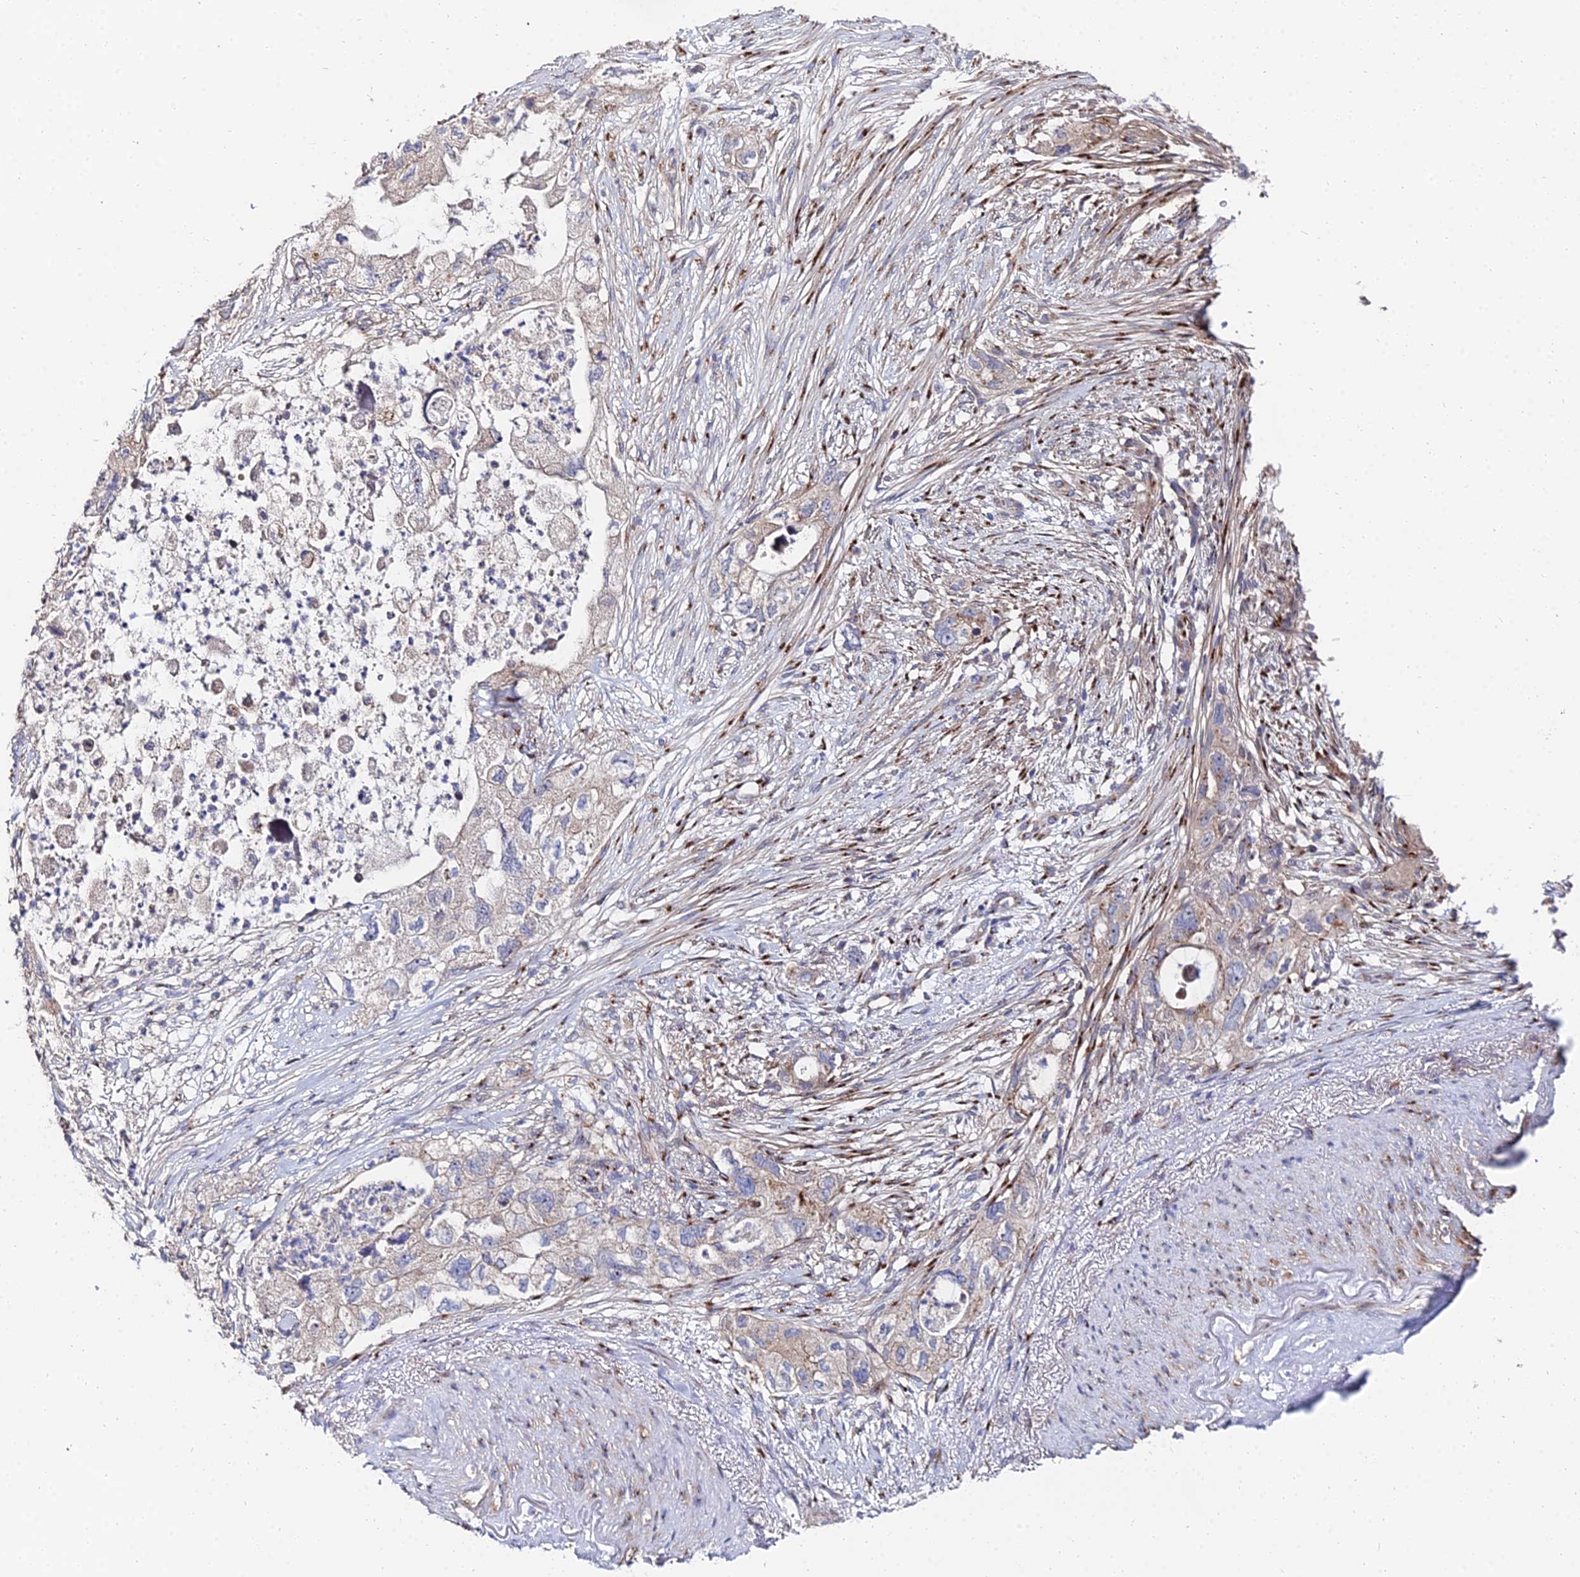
{"staining": {"intensity": "moderate", "quantity": "25%-75%", "location": "cytoplasmic/membranous"}, "tissue": "pancreatic cancer", "cell_type": "Tumor cells", "image_type": "cancer", "snomed": [{"axis": "morphology", "description": "Adenocarcinoma, NOS"}, {"axis": "topography", "description": "Pancreas"}], "caption": "High-magnification brightfield microscopy of pancreatic adenocarcinoma stained with DAB (brown) and counterstained with hematoxylin (blue). tumor cells exhibit moderate cytoplasmic/membranous positivity is present in about25%-75% of cells.", "gene": "BORCS8", "patient": {"sex": "female", "age": 73}}